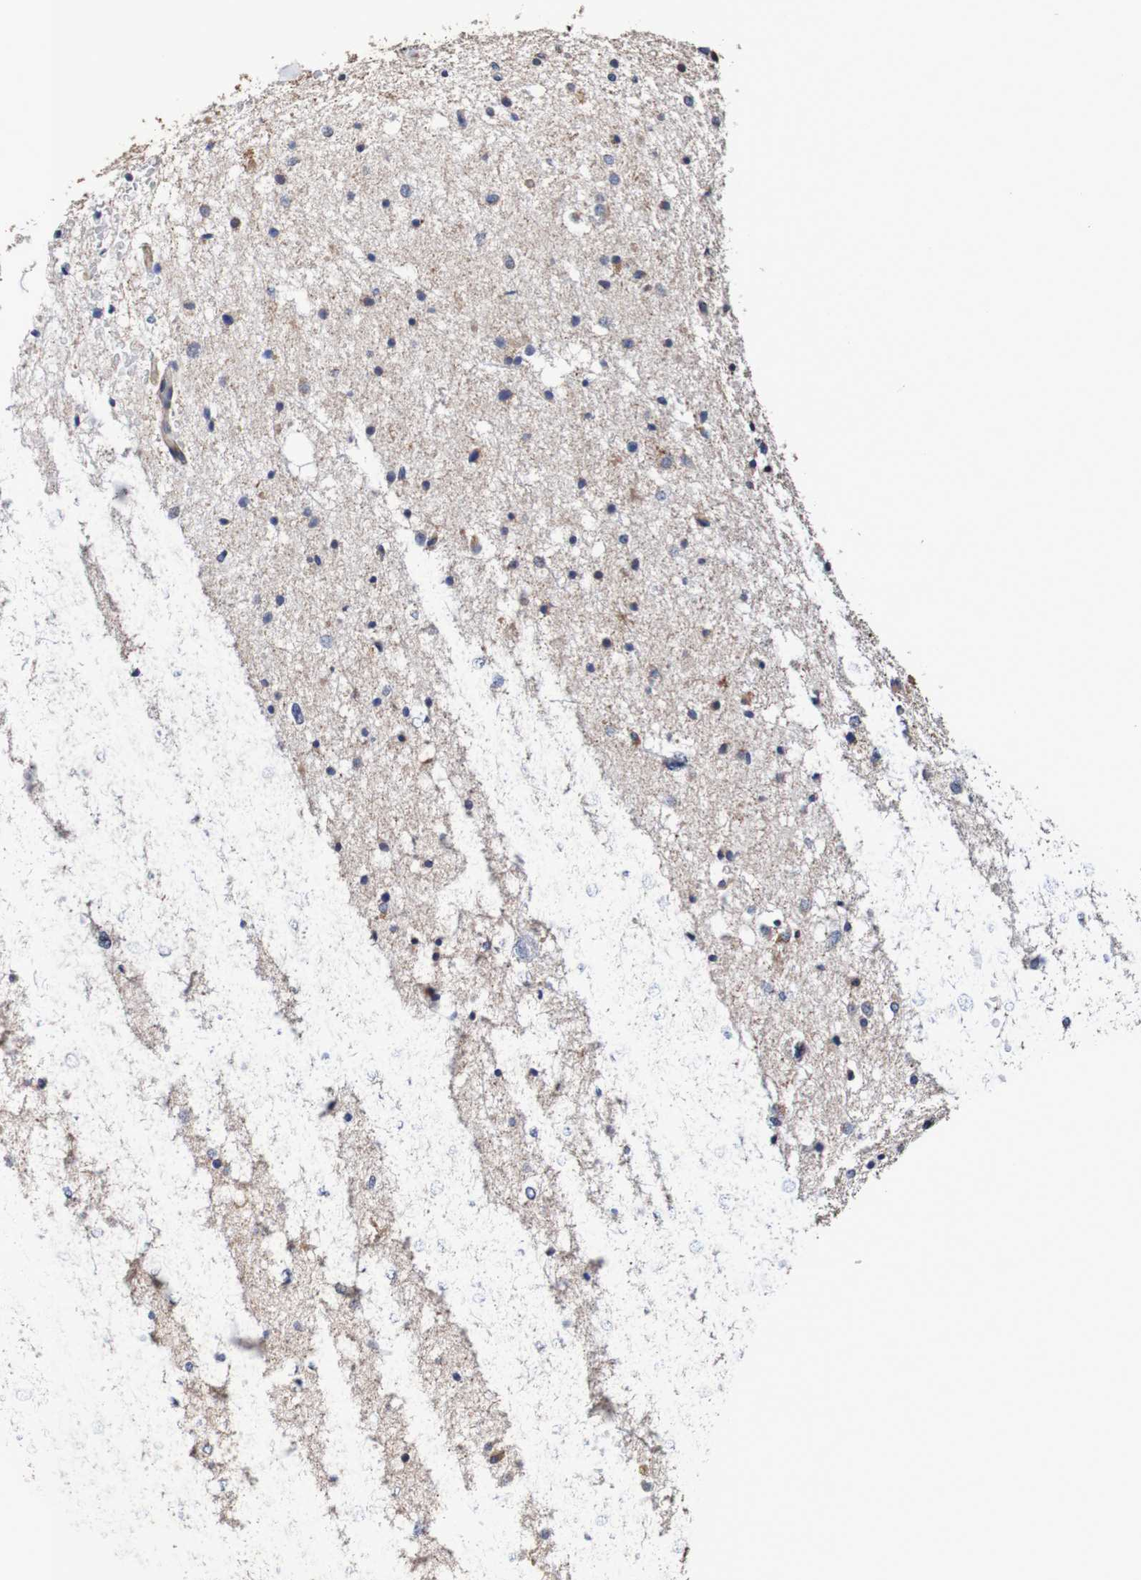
{"staining": {"intensity": "moderate", "quantity": "<25%", "location": "cytoplasmic/membranous"}, "tissue": "glioma", "cell_type": "Tumor cells", "image_type": "cancer", "snomed": [{"axis": "morphology", "description": "Glioma, malignant, Low grade"}, {"axis": "topography", "description": "Brain"}], "caption": "IHC of human malignant low-grade glioma exhibits low levels of moderate cytoplasmic/membranous positivity in approximately <25% of tumor cells. (IHC, brightfield microscopy, high magnification).", "gene": "FIBP", "patient": {"sex": "female", "age": 37}}